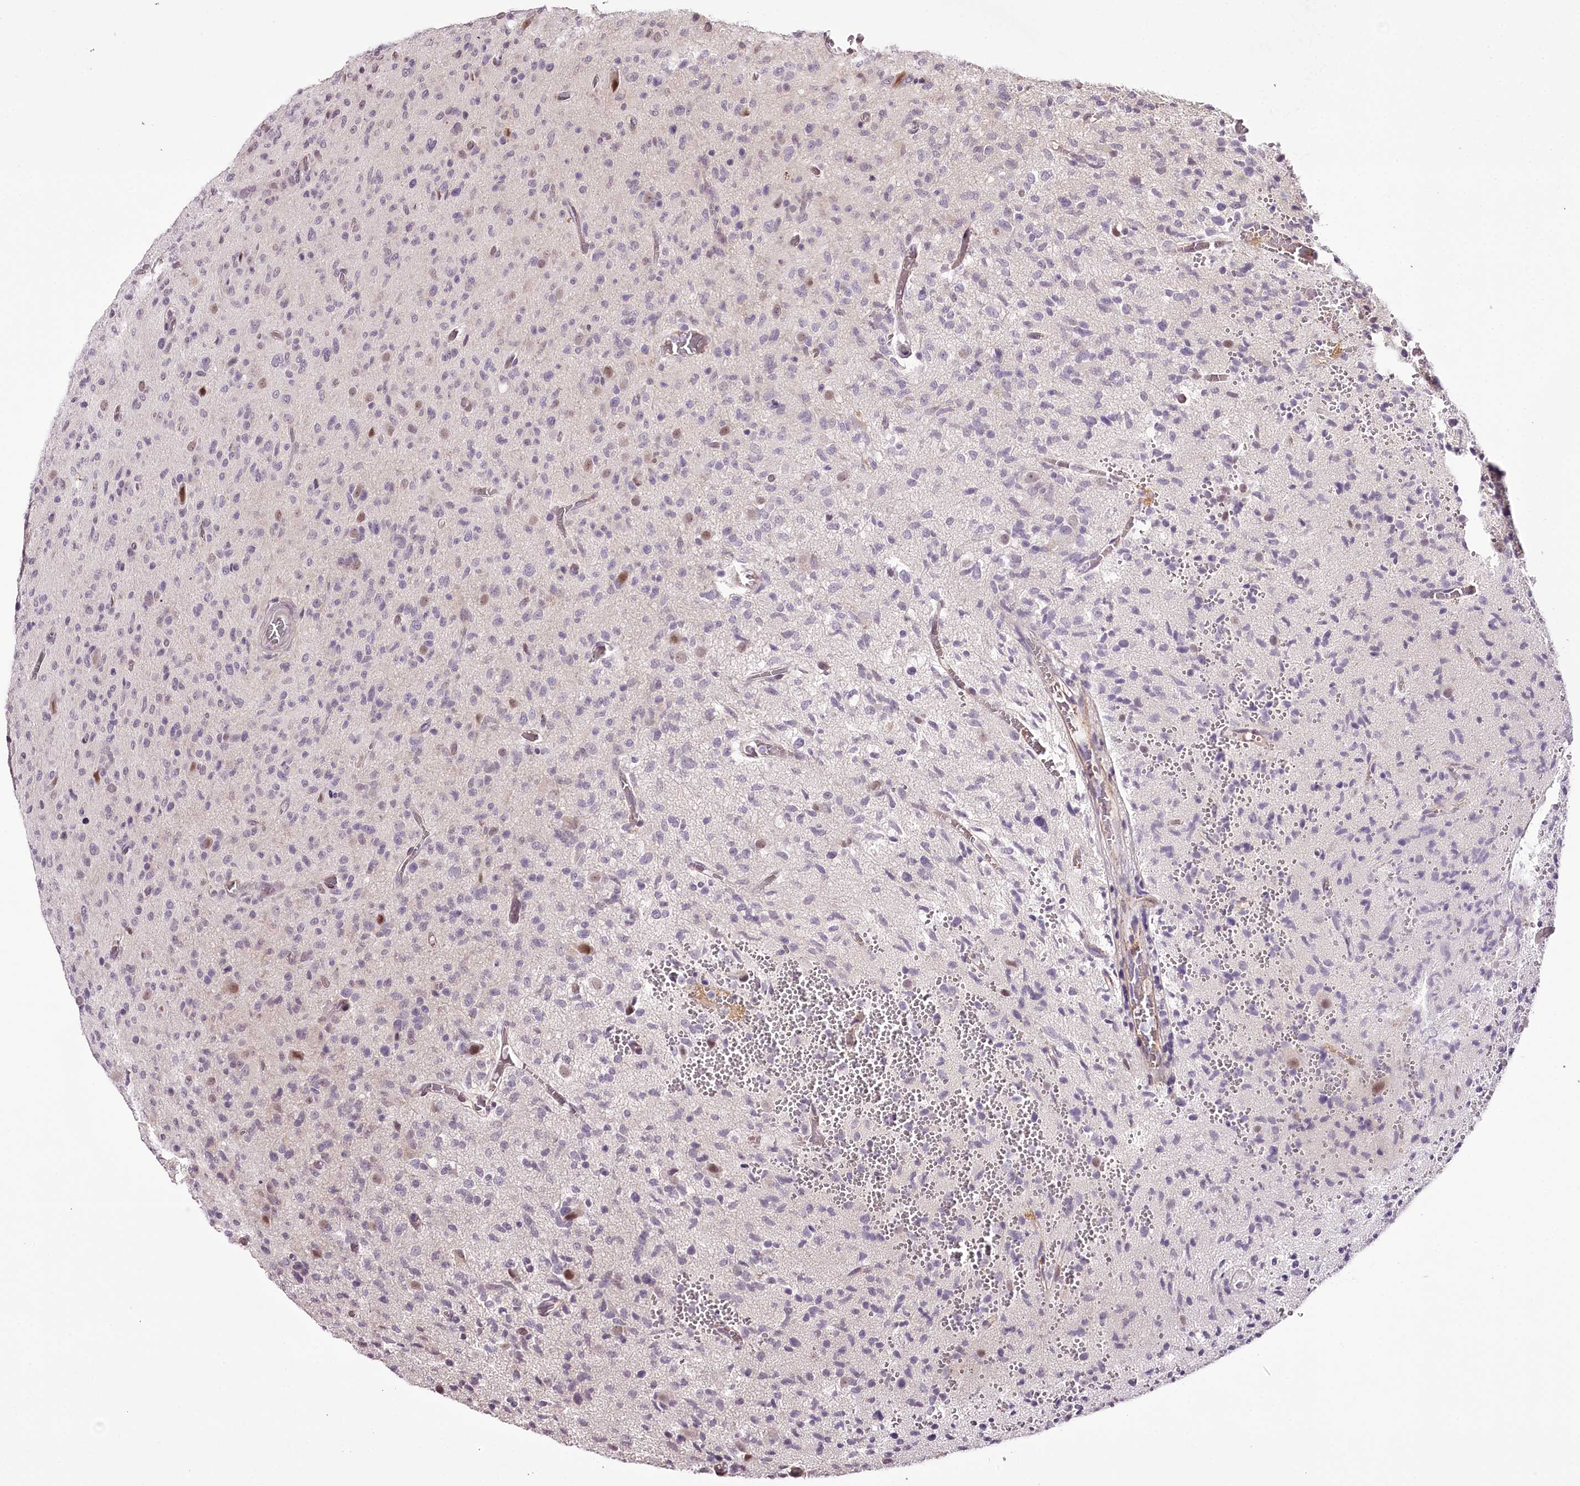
{"staining": {"intensity": "weak", "quantity": "<25%", "location": "nuclear"}, "tissue": "glioma", "cell_type": "Tumor cells", "image_type": "cancer", "snomed": [{"axis": "morphology", "description": "Glioma, malignant, High grade"}, {"axis": "topography", "description": "Brain"}], "caption": "IHC of glioma demonstrates no positivity in tumor cells.", "gene": "TTC33", "patient": {"sex": "female", "age": 57}}